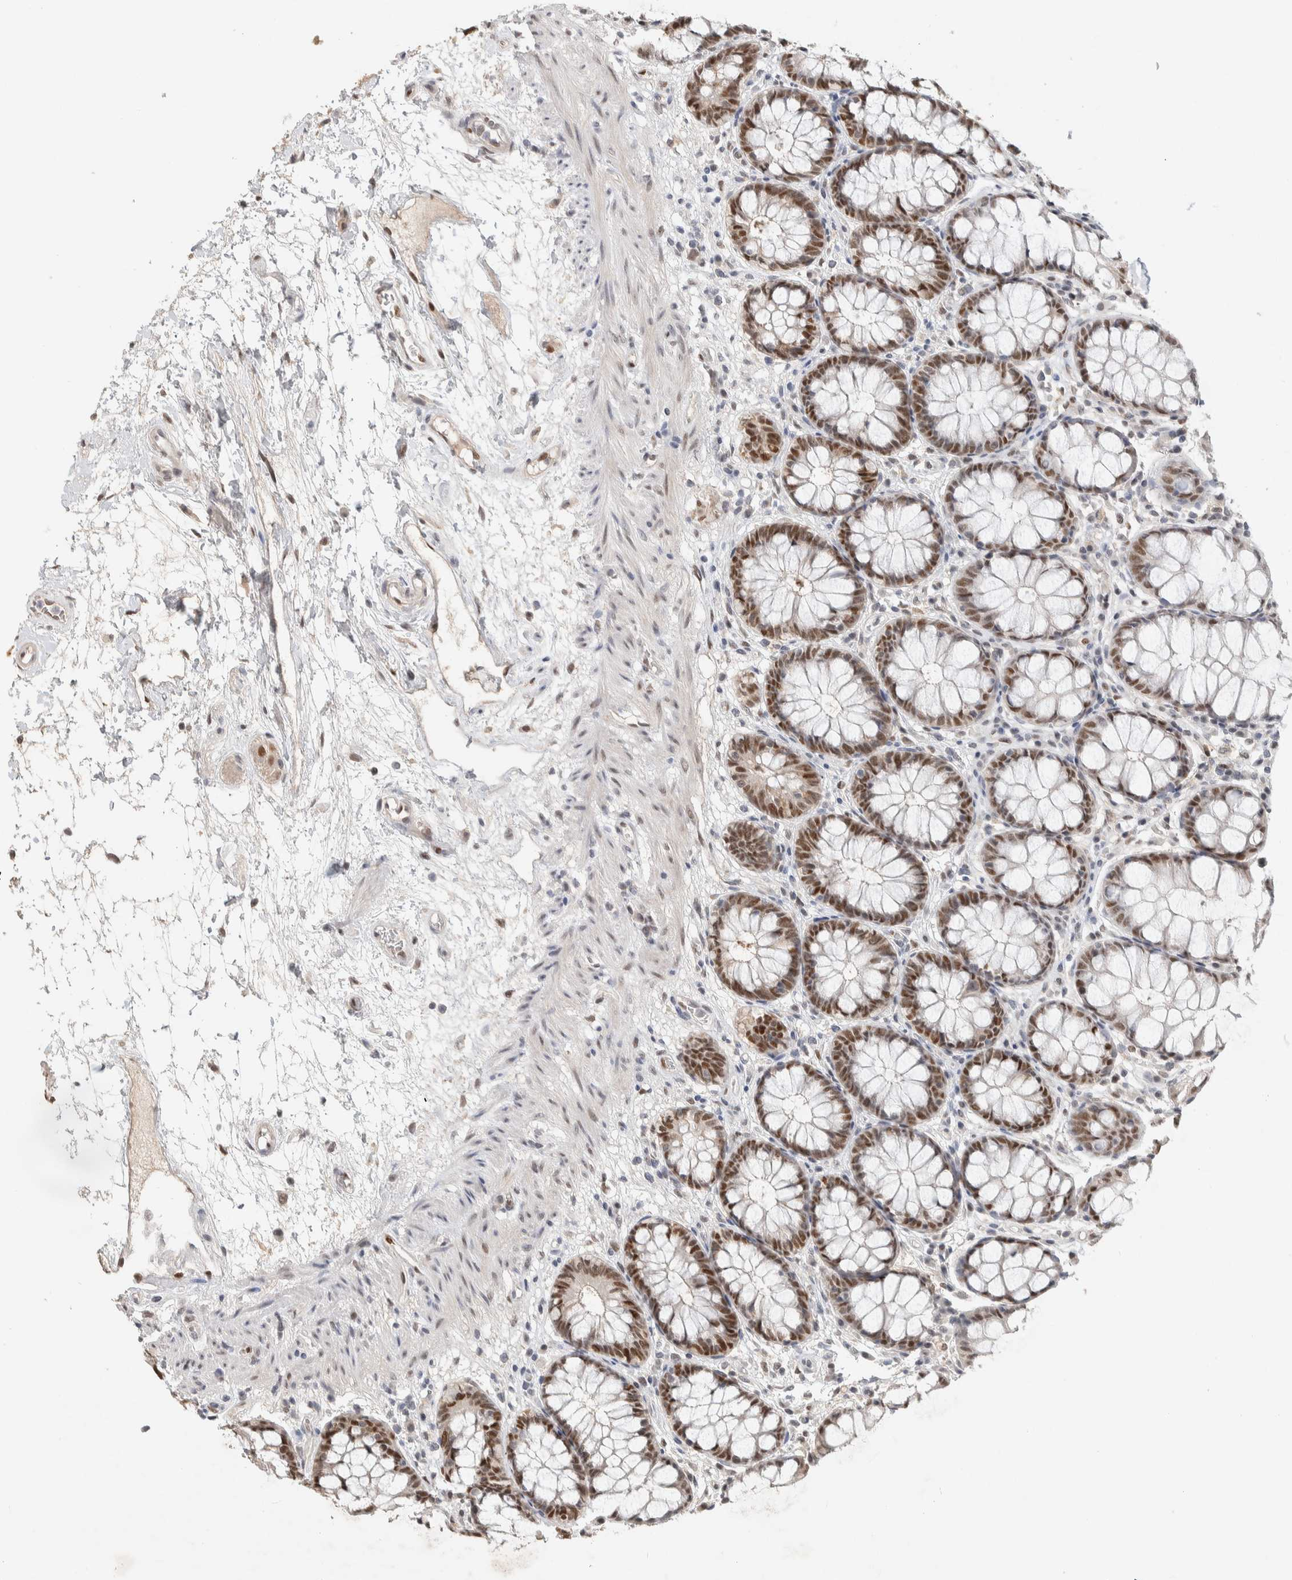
{"staining": {"intensity": "moderate", "quantity": ">75%", "location": "nuclear"}, "tissue": "rectum", "cell_type": "Glandular cells", "image_type": "normal", "snomed": [{"axis": "morphology", "description": "Normal tissue, NOS"}, {"axis": "topography", "description": "Rectum"}], "caption": "Rectum stained for a protein demonstrates moderate nuclear positivity in glandular cells. (Stains: DAB (3,3'-diaminobenzidine) in brown, nuclei in blue, Microscopy: brightfield microscopy at high magnification).", "gene": "PUS7", "patient": {"sex": "male", "age": 64}}